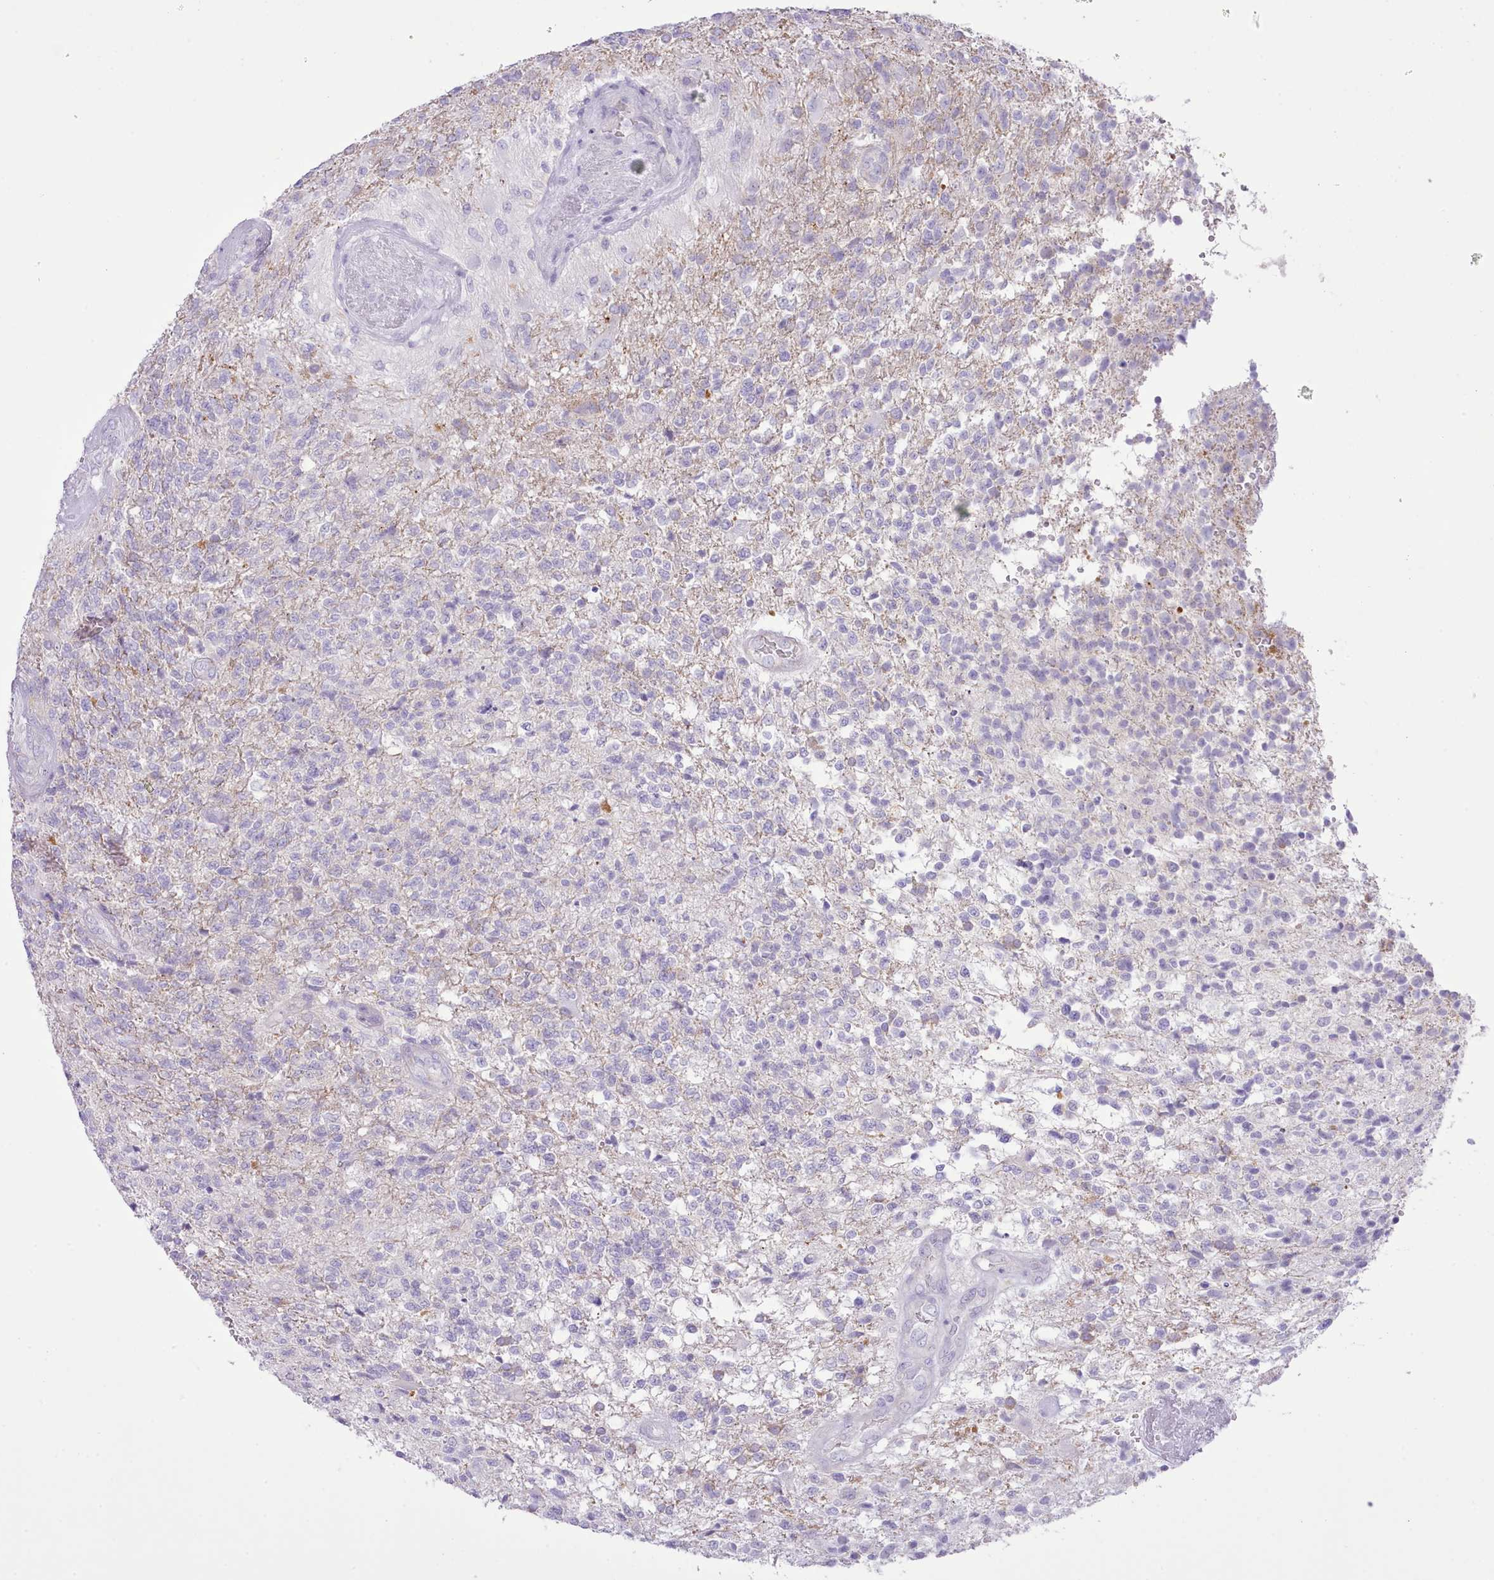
{"staining": {"intensity": "negative", "quantity": "none", "location": "none"}, "tissue": "glioma", "cell_type": "Tumor cells", "image_type": "cancer", "snomed": [{"axis": "morphology", "description": "Glioma, malignant, High grade"}, {"axis": "topography", "description": "Brain"}], "caption": "An image of malignant glioma (high-grade) stained for a protein displays no brown staining in tumor cells.", "gene": "MDFI", "patient": {"sex": "male", "age": 56}}